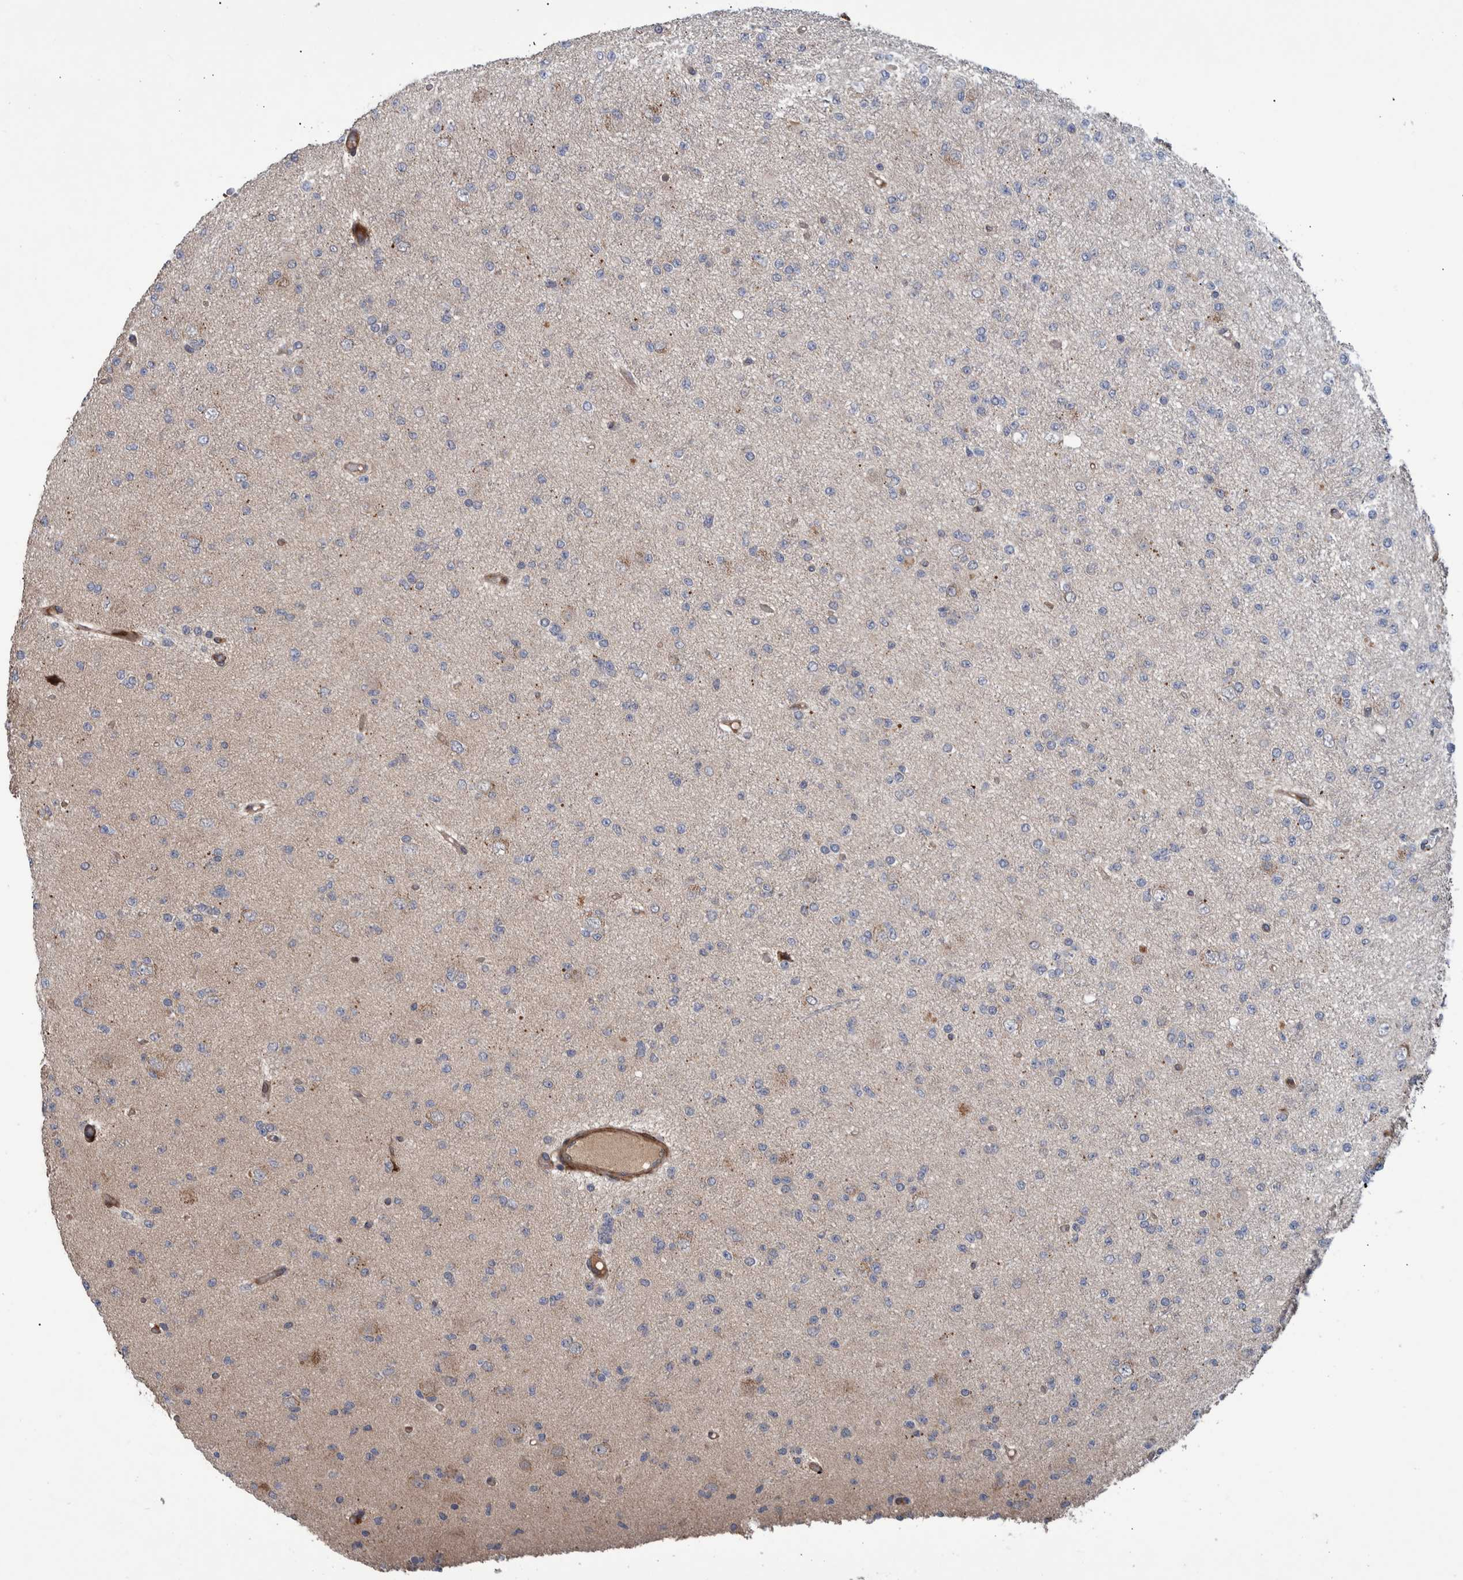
{"staining": {"intensity": "weak", "quantity": "<25%", "location": "cytoplasmic/membranous"}, "tissue": "glioma", "cell_type": "Tumor cells", "image_type": "cancer", "snomed": [{"axis": "morphology", "description": "Glioma, malignant, Low grade"}, {"axis": "topography", "description": "Brain"}], "caption": "Tumor cells are negative for protein expression in human malignant glioma (low-grade).", "gene": "B3GNTL1", "patient": {"sex": "female", "age": 22}}